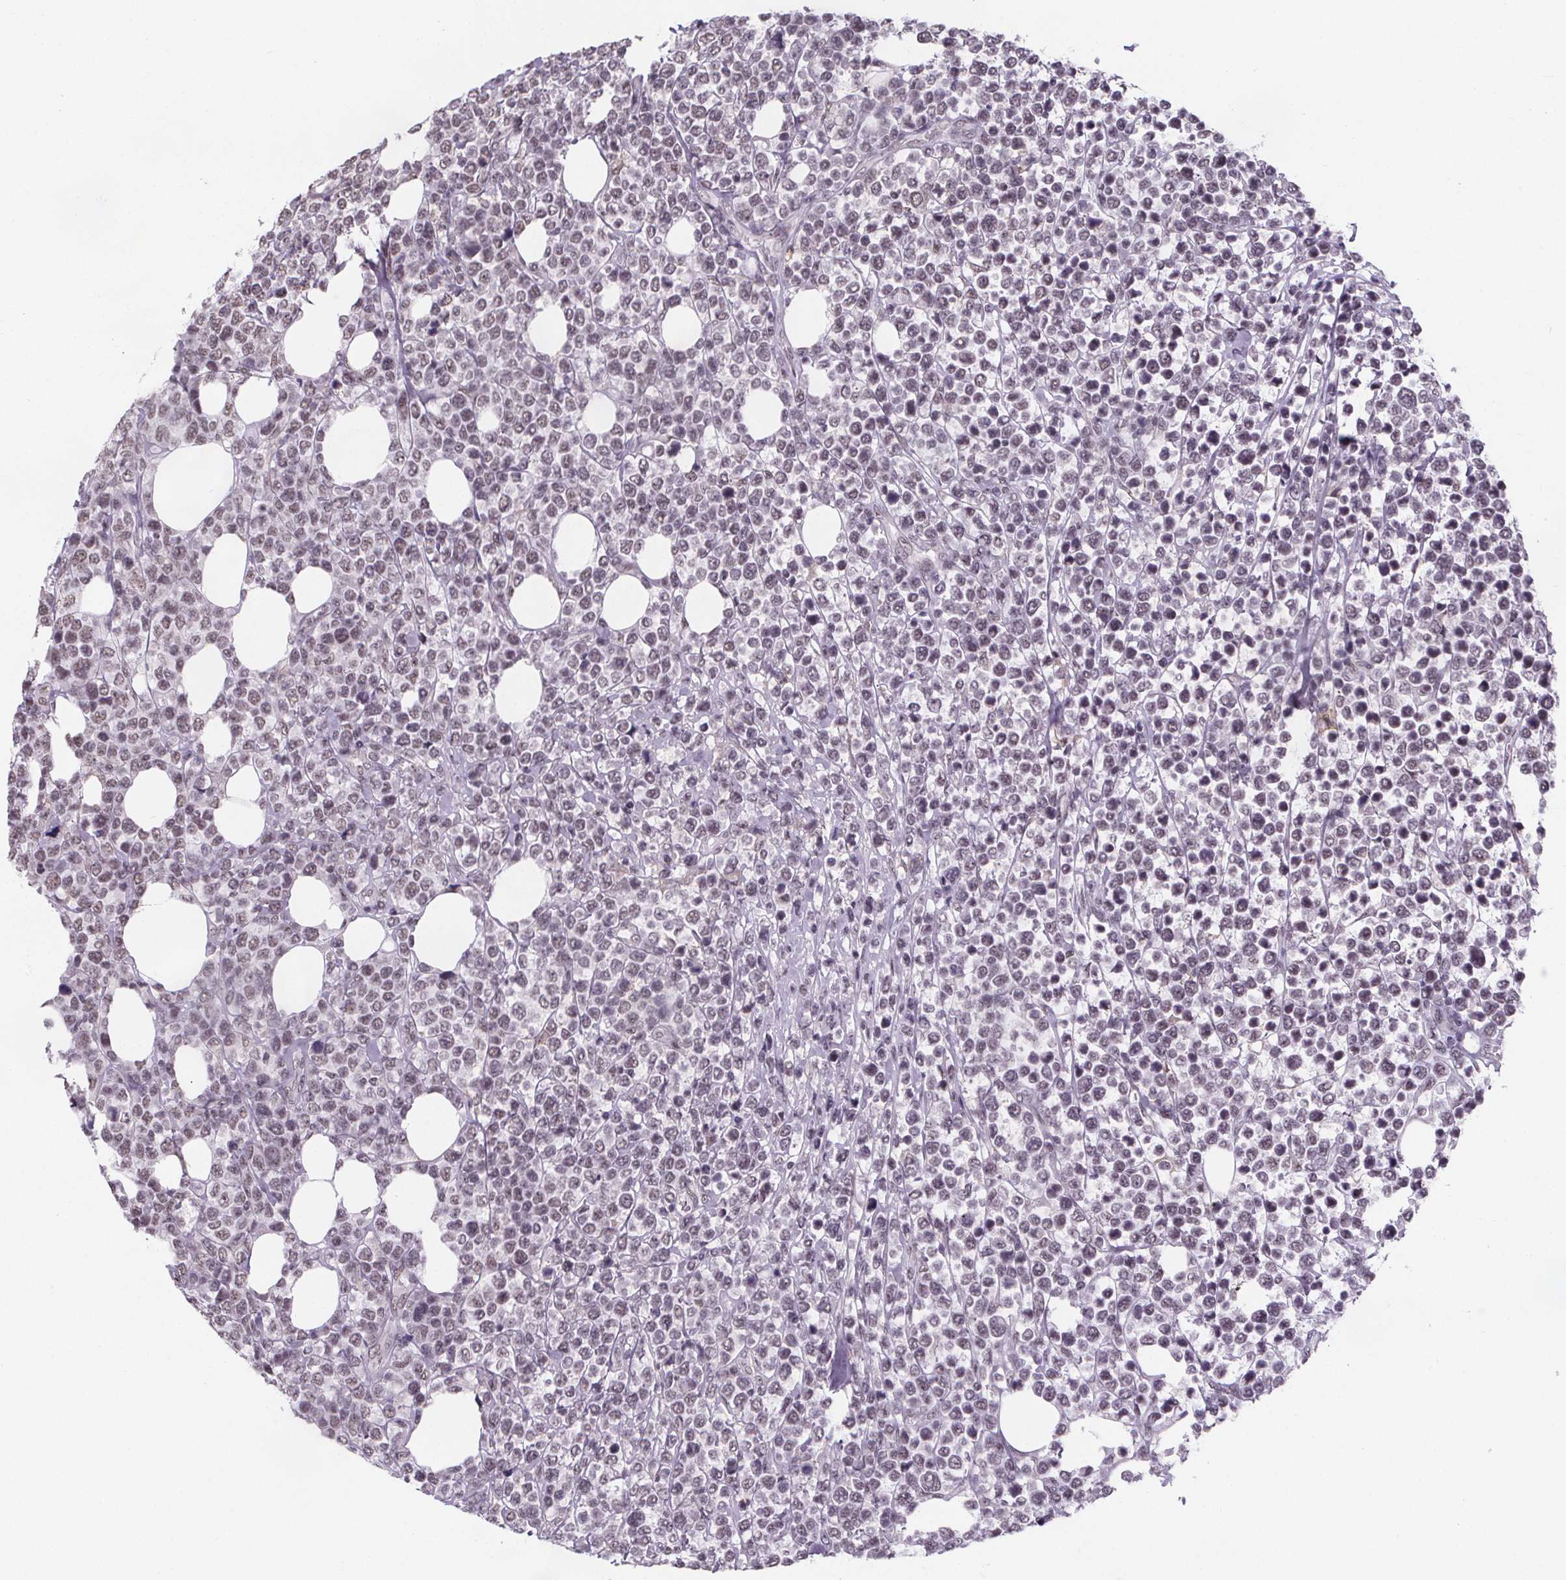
{"staining": {"intensity": "weak", "quantity": "<25%", "location": "nuclear"}, "tissue": "lymphoma", "cell_type": "Tumor cells", "image_type": "cancer", "snomed": [{"axis": "morphology", "description": "Malignant lymphoma, non-Hodgkin's type, High grade"}, {"axis": "topography", "description": "Soft tissue"}], "caption": "The photomicrograph demonstrates no staining of tumor cells in lymphoma.", "gene": "ZNF572", "patient": {"sex": "female", "age": 56}}